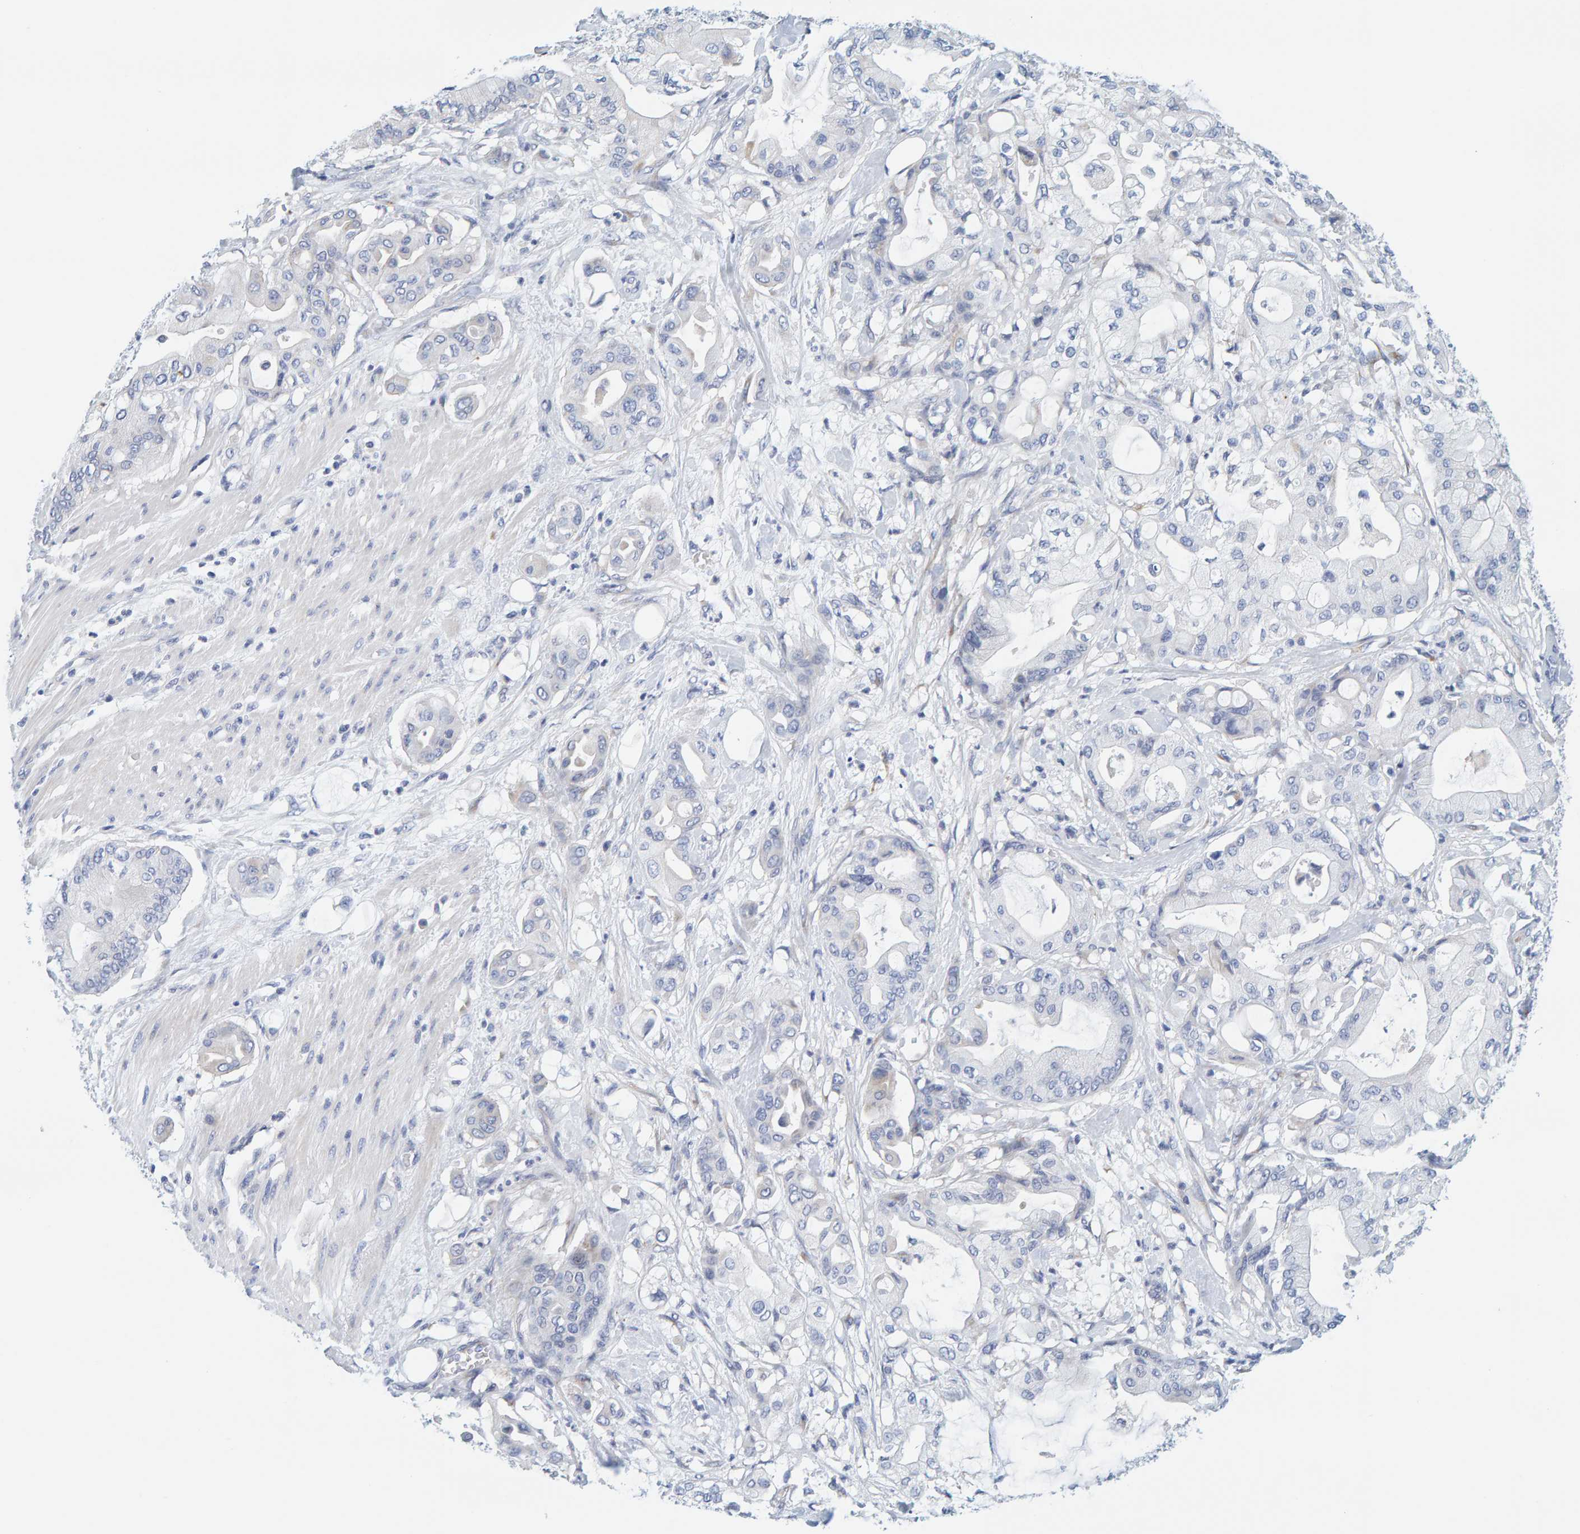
{"staining": {"intensity": "negative", "quantity": "none", "location": "none"}, "tissue": "pancreatic cancer", "cell_type": "Tumor cells", "image_type": "cancer", "snomed": [{"axis": "morphology", "description": "Adenocarcinoma, NOS"}, {"axis": "morphology", "description": "Adenocarcinoma, metastatic, NOS"}, {"axis": "topography", "description": "Lymph node"}, {"axis": "topography", "description": "Pancreas"}, {"axis": "topography", "description": "Duodenum"}], "caption": "Tumor cells show no significant protein expression in pancreatic cancer. The staining was performed using DAB to visualize the protein expression in brown, while the nuclei were stained in blue with hematoxylin (Magnification: 20x).", "gene": "MOG", "patient": {"sex": "female", "age": 64}}